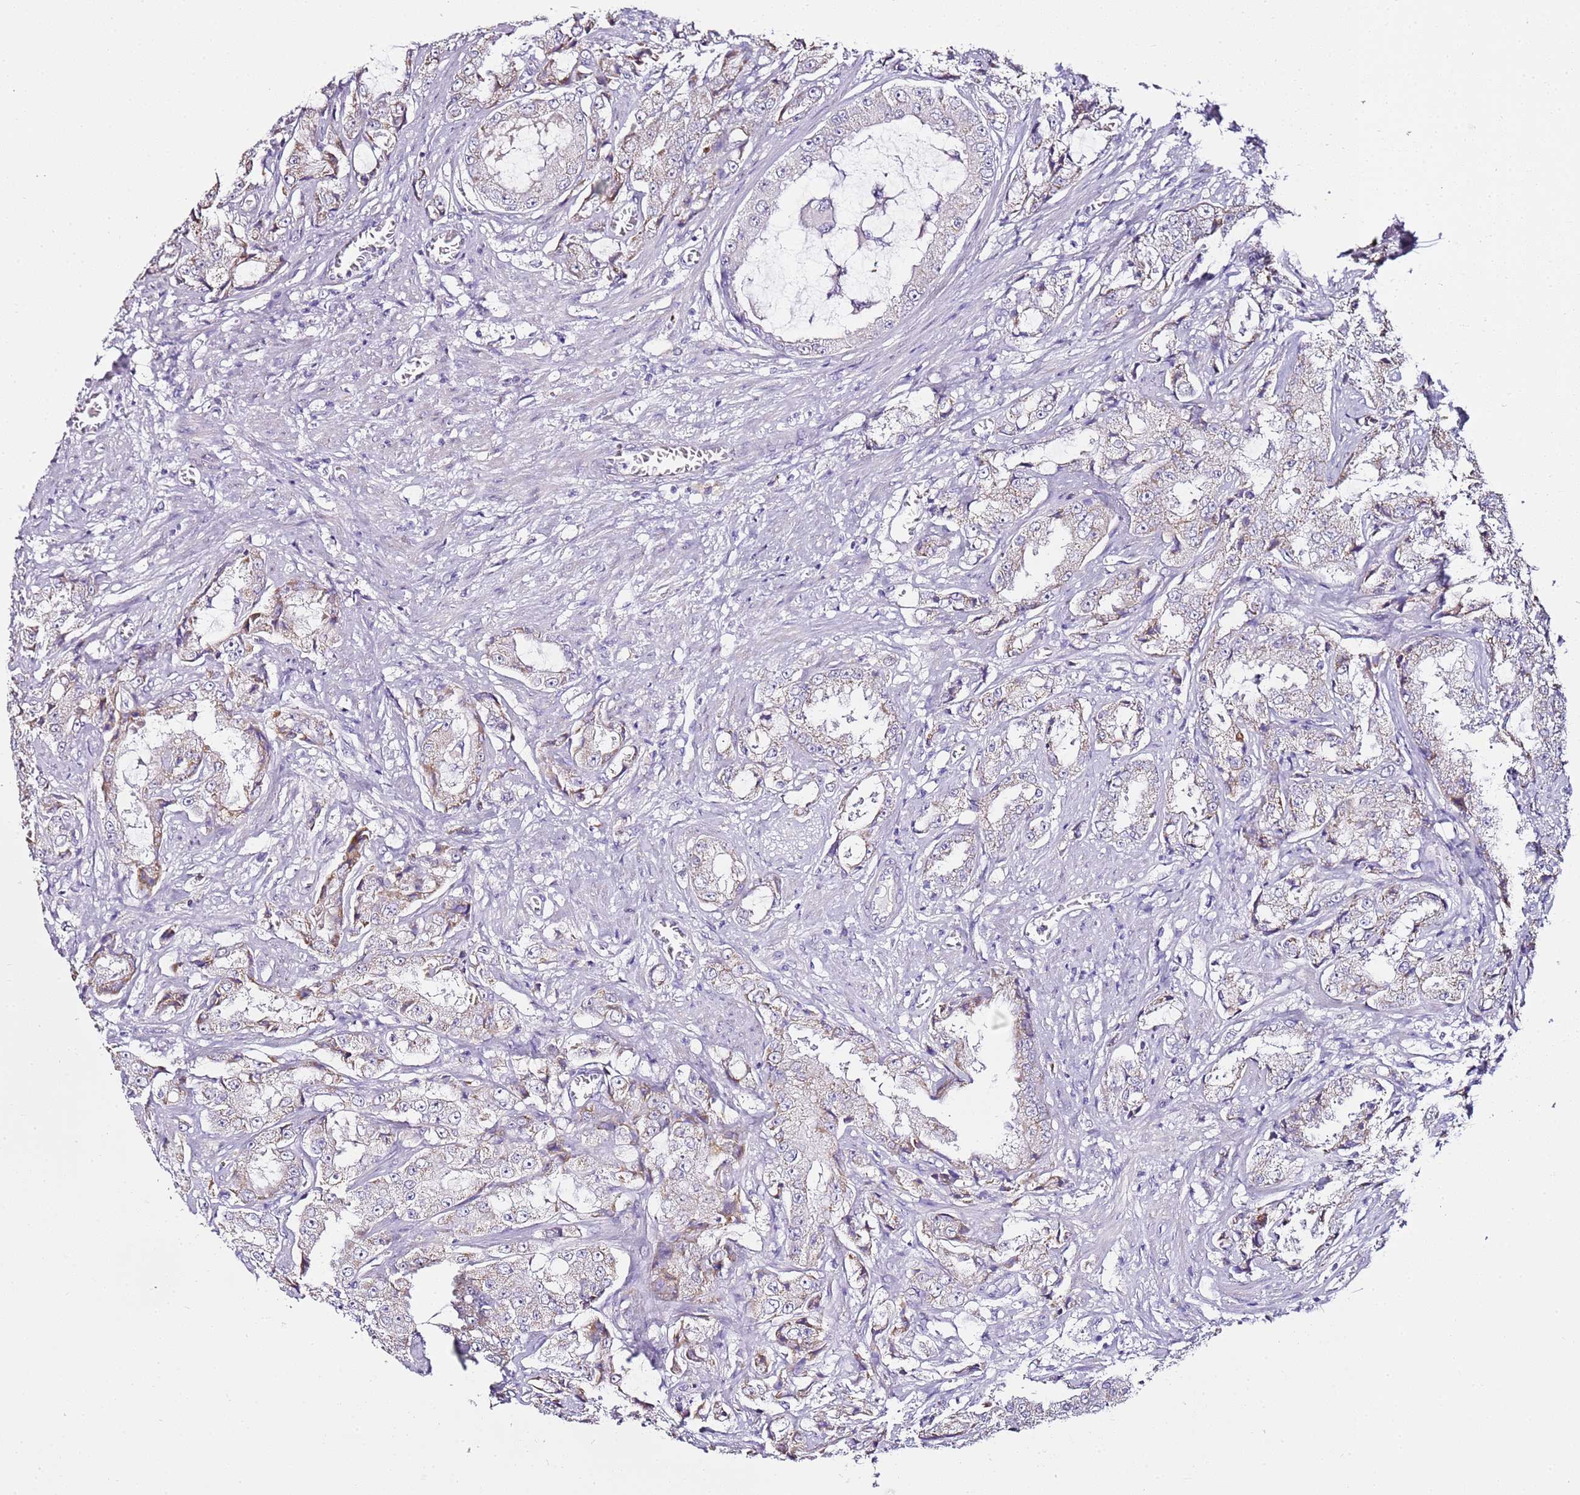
{"staining": {"intensity": "negative", "quantity": "none", "location": "none"}, "tissue": "prostate cancer", "cell_type": "Tumor cells", "image_type": "cancer", "snomed": [{"axis": "morphology", "description": "Adenocarcinoma, High grade"}, {"axis": "topography", "description": "Prostate"}], "caption": "This is an immunohistochemistry histopathology image of human high-grade adenocarcinoma (prostate). There is no expression in tumor cells.", "gene": "MYBPC3", "patient": {"sex": "male", "age": 73}}